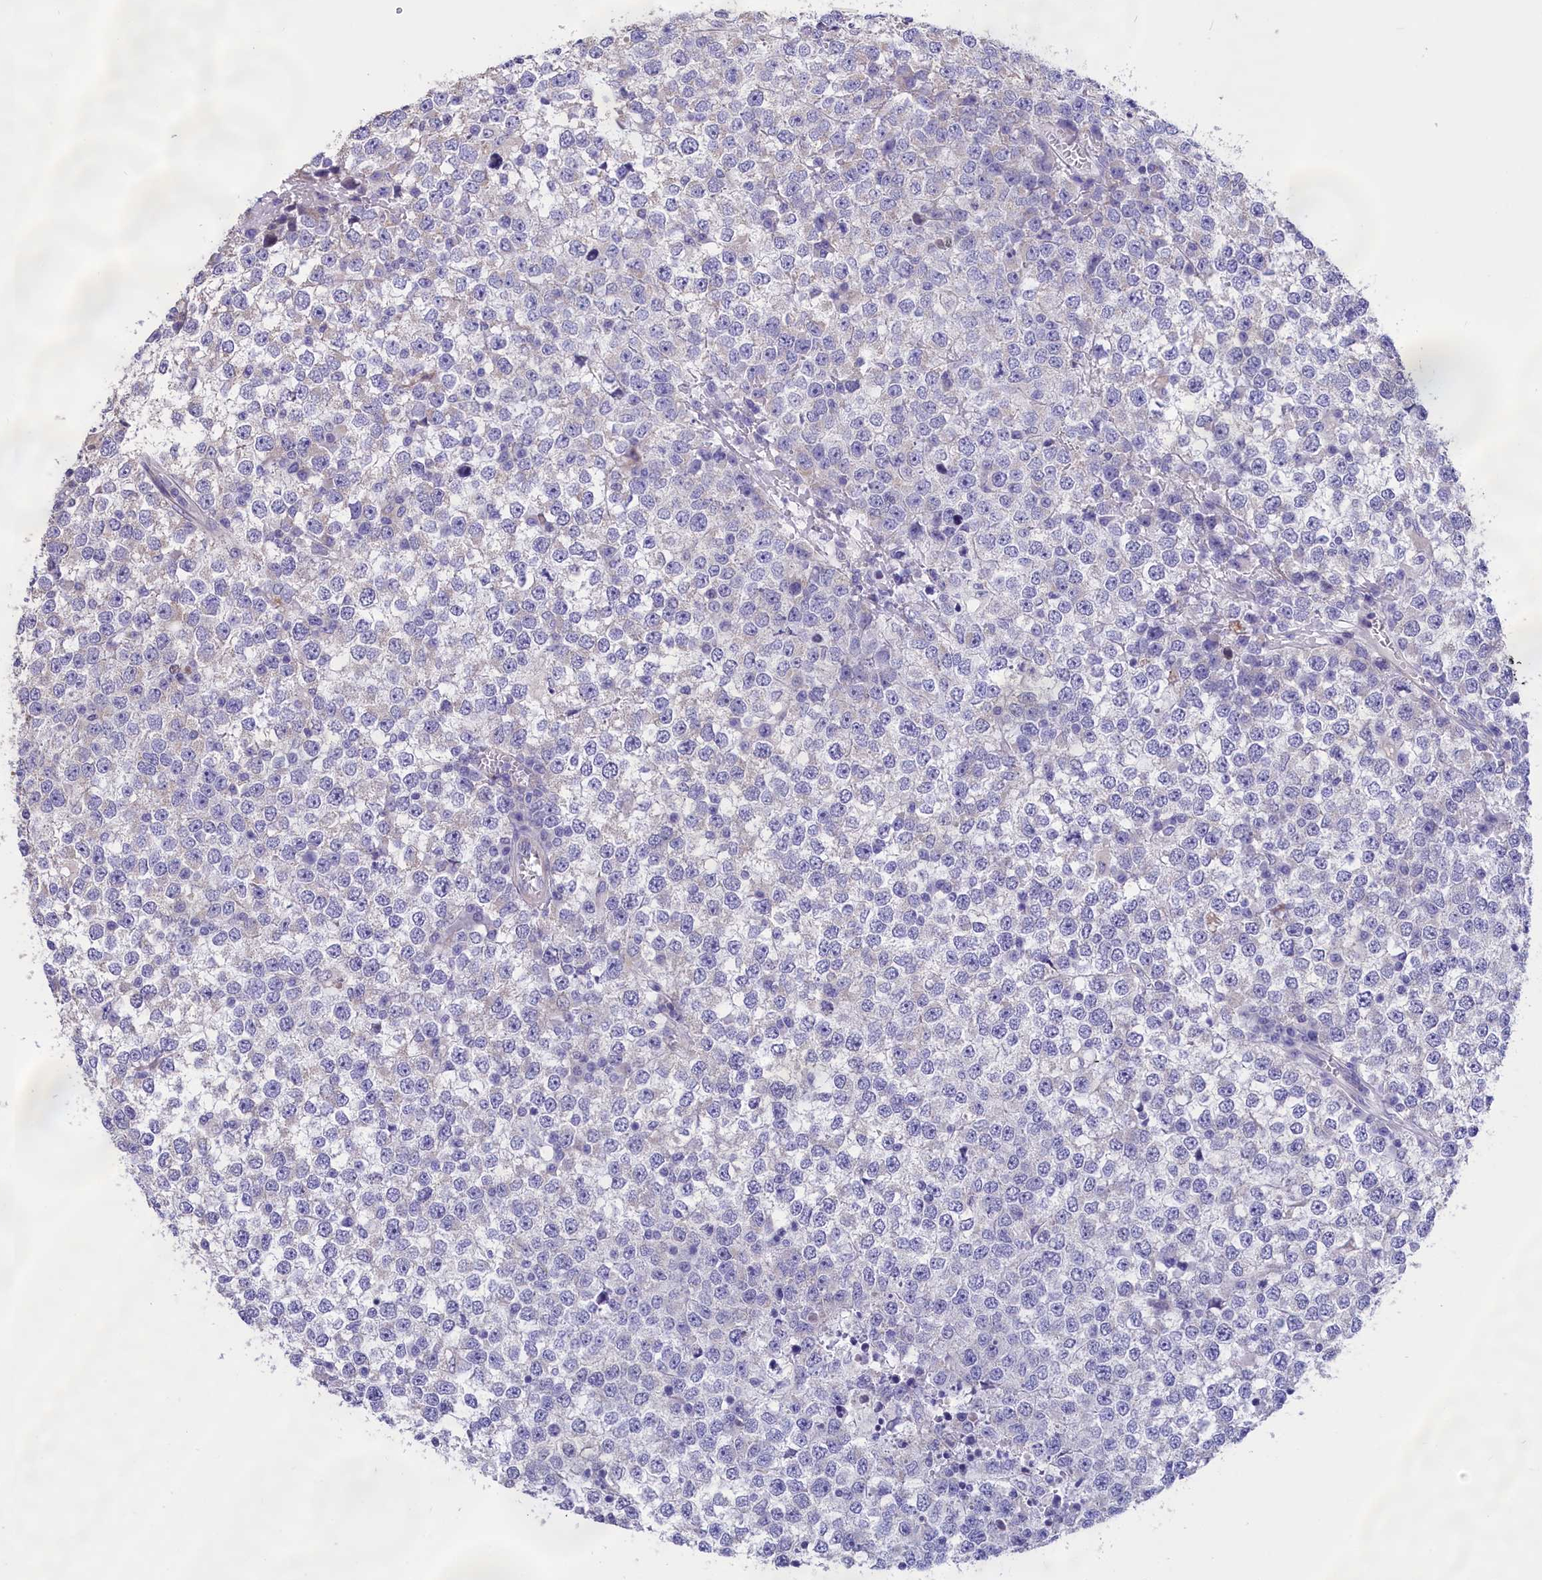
{"staining": {"intensity": "negative", "quantity": "none", "location": "none"}, "tissue": "testis cancer", "cell_type": "Tumor cells", "image_type": "cancer", "snomed": [{"axis": "morphology", "description": "Seminoma, NOS"}, {"axis": "topography", "description": "Testis"}], "caption": "The histopathology image shows no significant positivity in tumor cells of seminoma (testis).", "gene": "CYP2U1", "patient": {"sex": "male", "age": 65}}